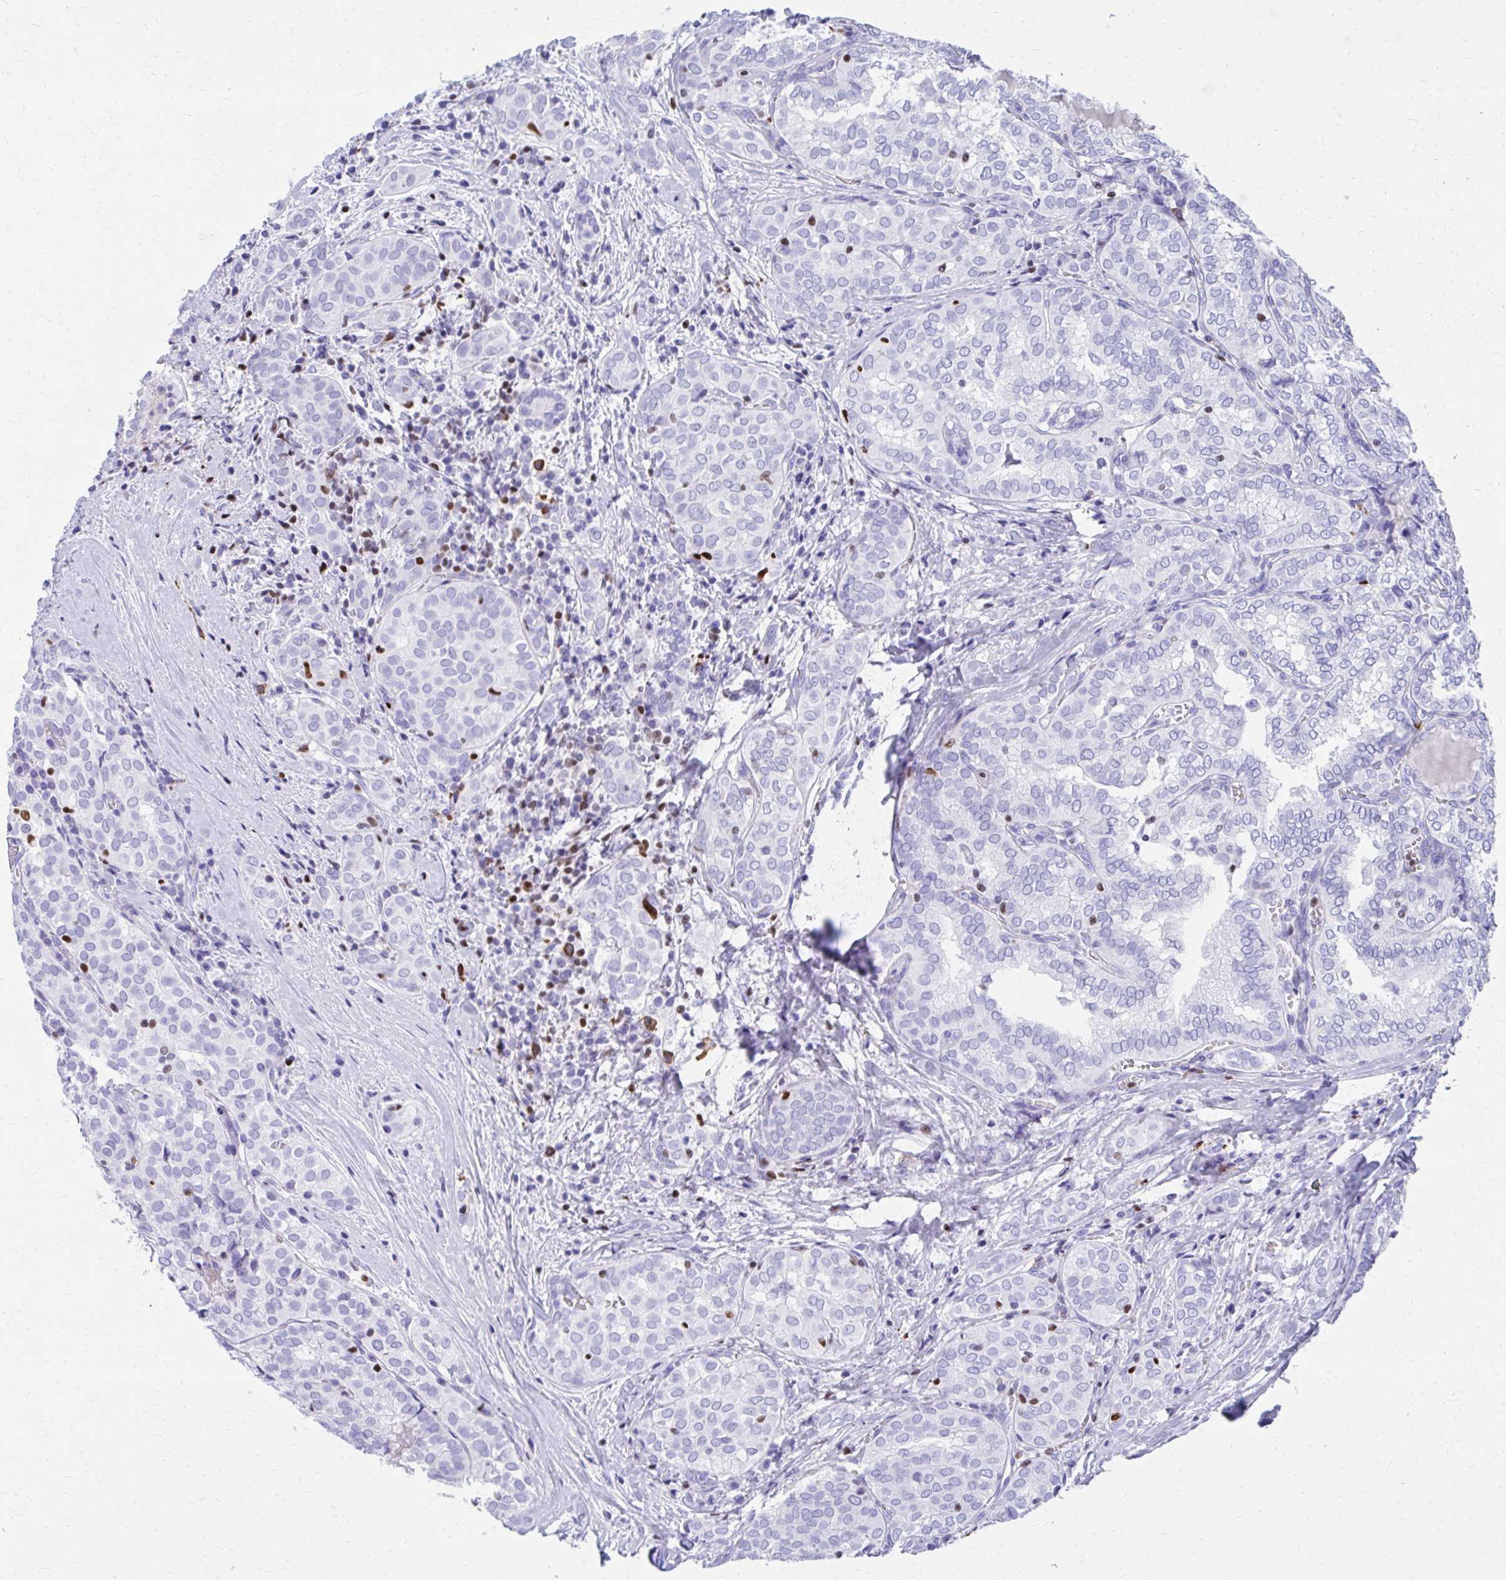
{"staining": {"intensity": "negative", "quantity": "none", "location": "none"}, "tissue": "thyroid cancer", "cell_type": "Tumor cells", "image_type": "cancer", "snomed": [{"axis": "morphology", "description": "Papillary adenocarcinoma, NOS"}, {"axis": "topography", "description": "Thyroid gland"}], "caption": "A histopathology image of thyroid papillary adenocarcinoma stained for a protein displays no brown staining in tumor cells.", "gene": "RUNX3", "patient": {"sex": "female", "age": 30}}